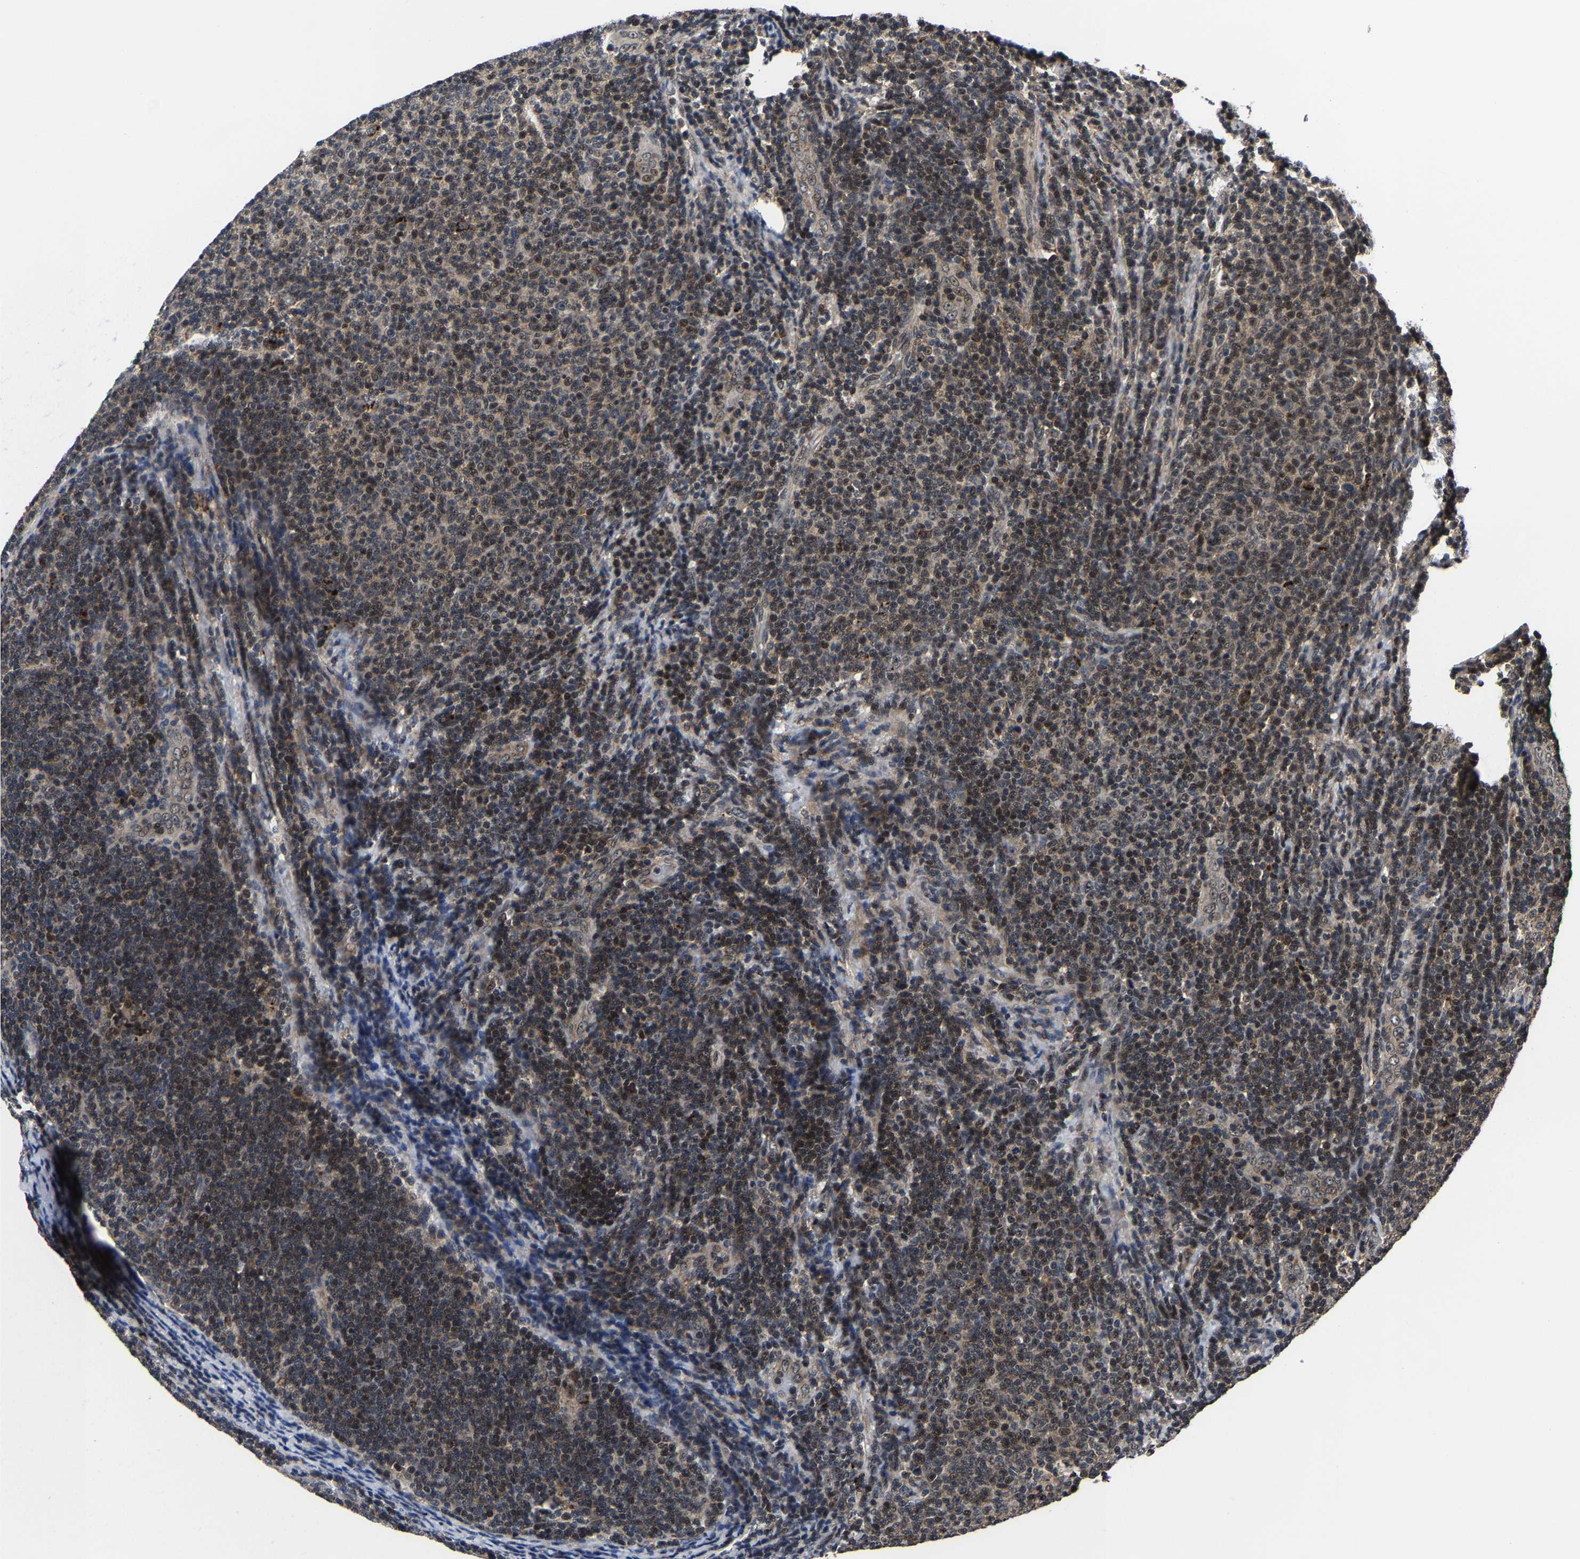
{"staining": {"intensity": "weak", "quantity": "25%-75%", "location": "nuclear"}, "tissue": "lymphoma", "cell_type": "Tumor cells", "image_type": "cancer", "snomed": [{"axis": "morphology", "description": "Malignant lymphoma, non-Hodgkin's type, Low grade"}, {"axis": "topography", "description": "Lymph node"}], "caption": "Malignant lymphoma, non-Hodgkin's type (low-grade) stained with immunohistochemistry reveals weak nuclear staining in about 25%-75% of tumor cells.", "gene": "ZCCHC7", "patient": {"sex": "male", "age": 66}}